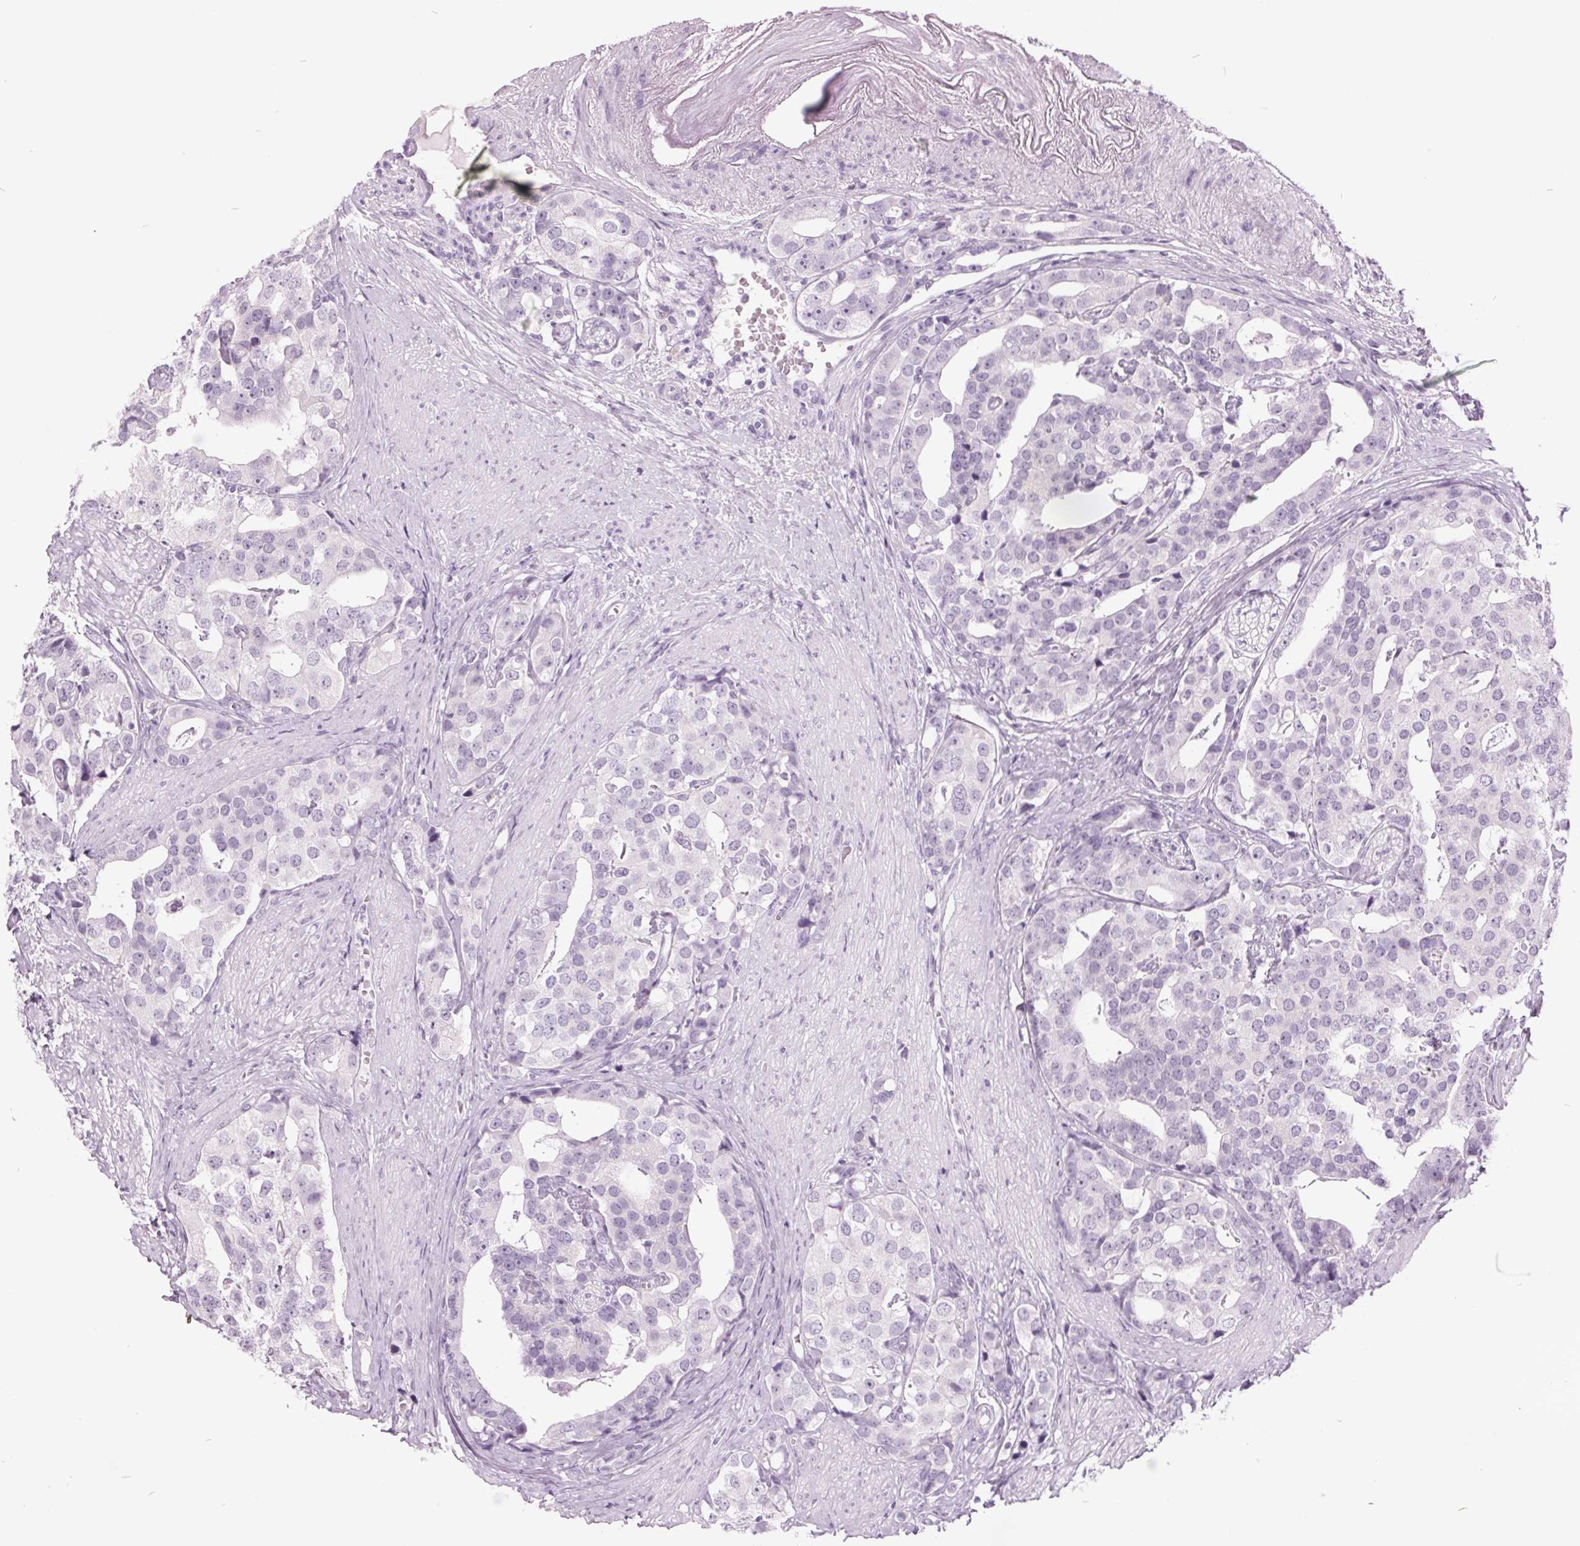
{"staining": {"intensity": "negative", "quantity": "none", "location": "none"}, "tissue": "prostate cancer", "cell_type": "Tumor cells", "image_type": "cancer", "snomed": [{"axis": "morphology", "description": "Adenocarcinoma, High grade"}, {"axis": "topography", "description": "Prostate"}], "caption": "Immunohistochemistry histopathology image of neoplastic tissue: human high-grade adenocarcinoma (prostate) stained with DAB reveals no significant protein staining in tumor cells.", "gene": "ODAD2", "patient": {"sex": "male", "age": 71}}